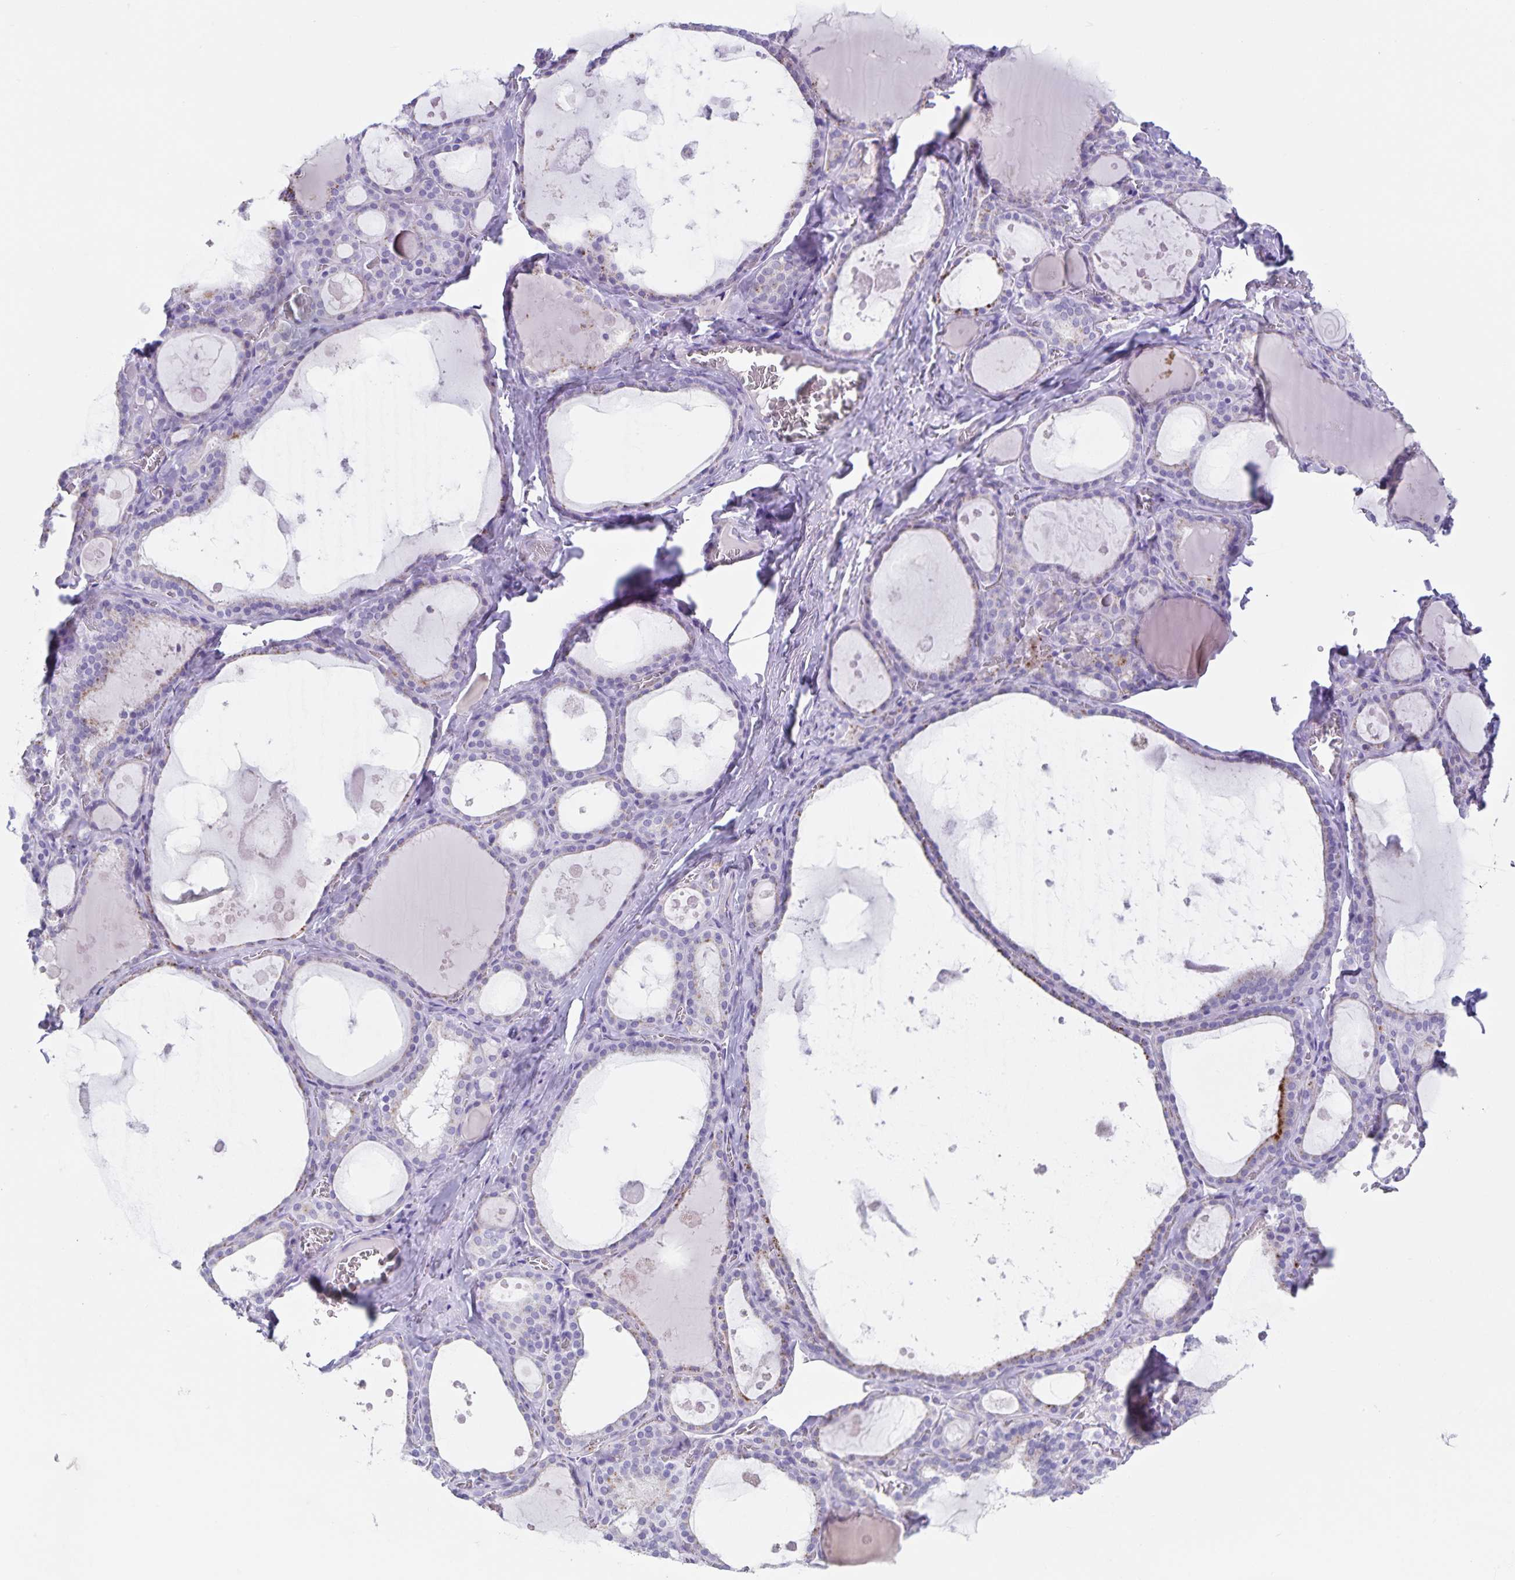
{"staining": {"intensity": "negative", "quantity": "none", "location": "none"}, "tissue": "thyroid gland", "cell_type": "Glandular cells", "image_type": "normal", "snomed": [{"axis": "morphology", "description": "Normal tissue, NOS"}, {"axis": "topography", "description": "Thyroid gland"}], "caption": "This is an immunohistochemistry (IHC) histopathology image of benign thyroid gland. There is no positivity in glandular cells.", "gene": "C11orf42", "patient": {"sex": "male", "age": 56}}